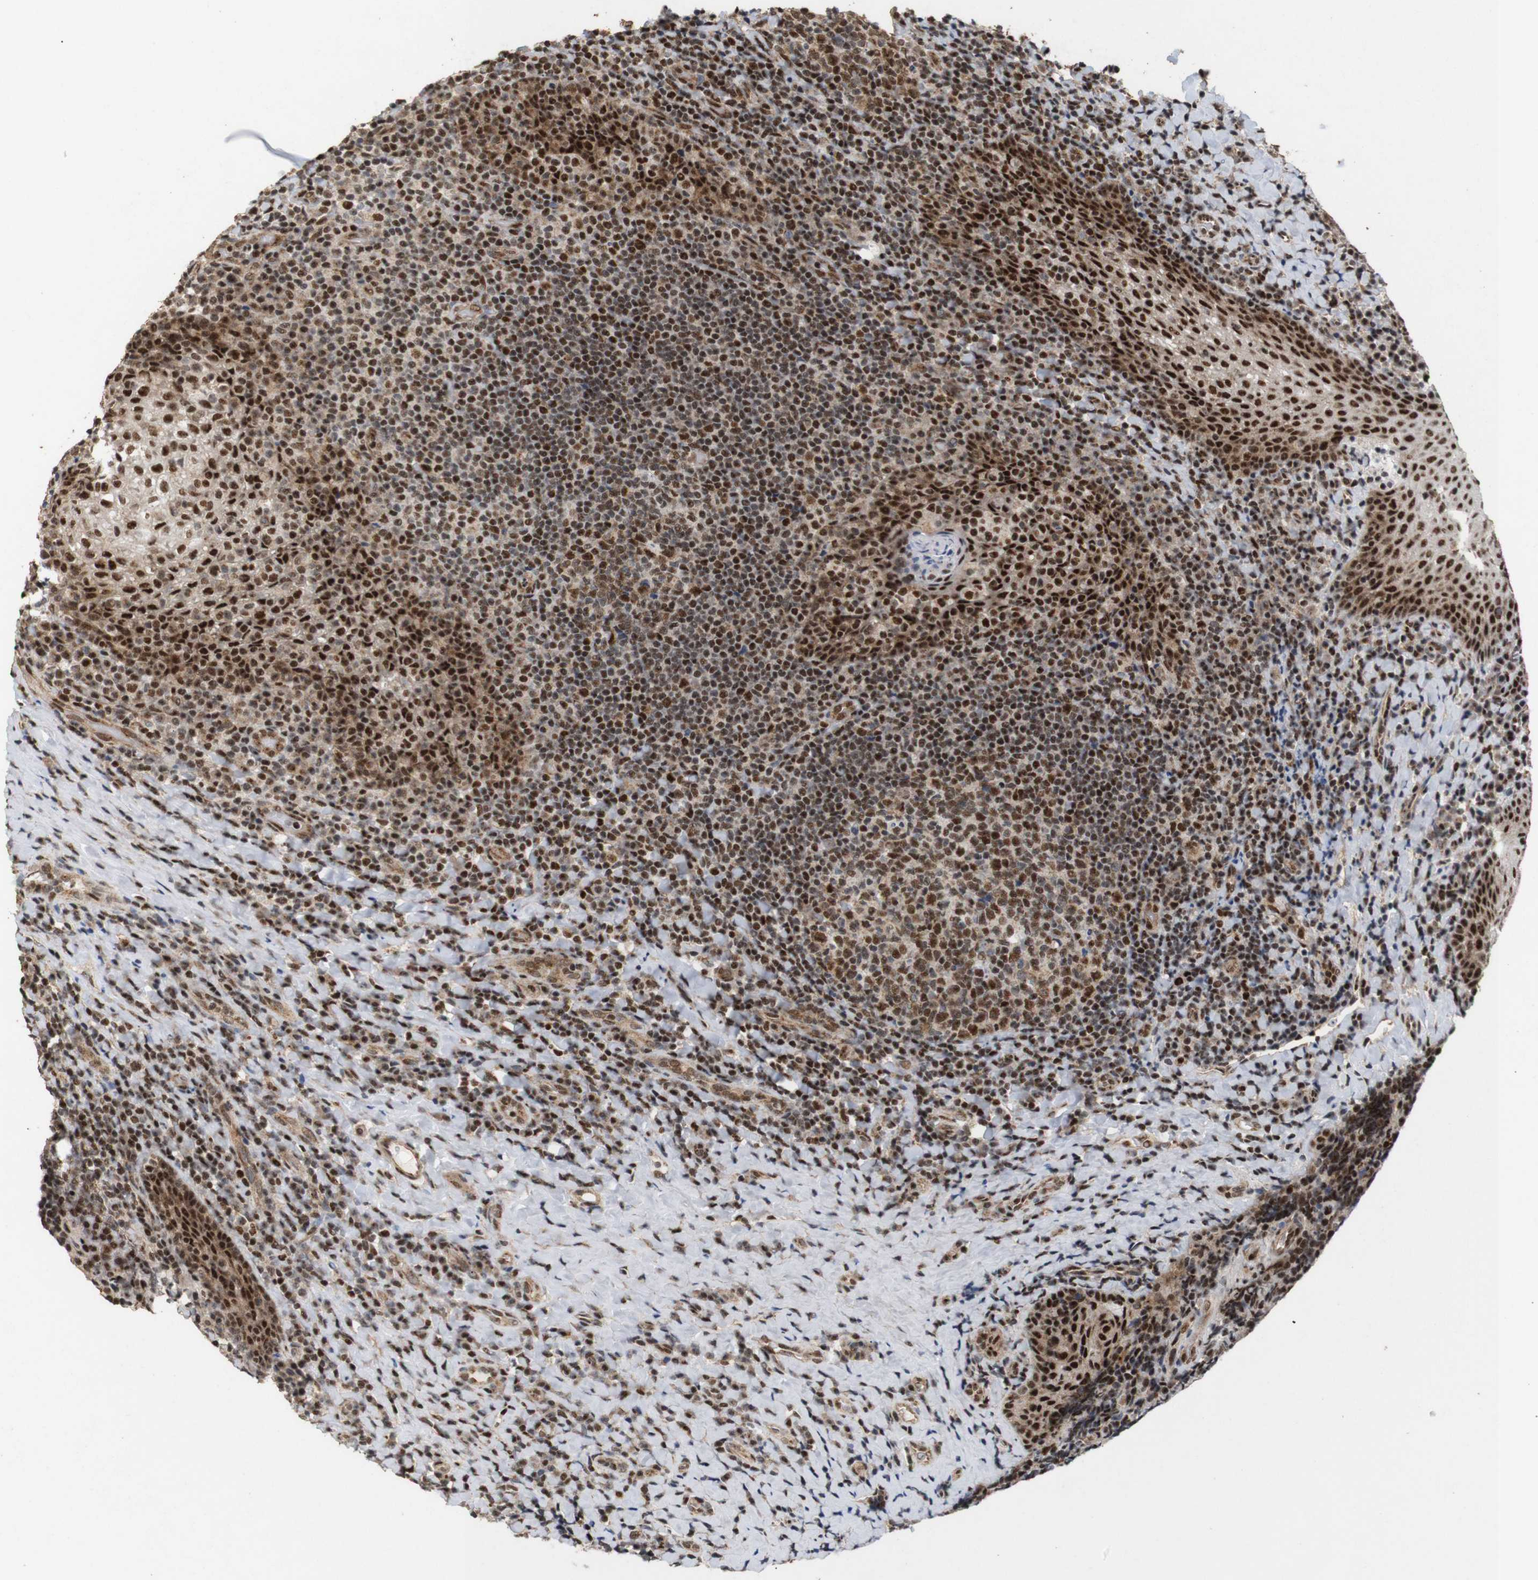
{"staining": {"intensity": "strong", "quantity": ">75%", "location": "nuclear"}, "tissue": "tonsil", "cell_type": "Germinal center cells", "image_type": "normal", "snomed": [{"axis": "morphology", "description": "Normal tissue, NOS"}, {"axis": "topography", "description": "Tonsil"}], "caption": "Immunohistochemical staining of benign tonsil demonstrates >75% levels of strong nuclear protein positivity in approximately >75% of germinal center cells. (DAB (3,3'-diaminobenzidine) IHC, brown staining for protein, blue staining for nuclei).", "gene": "PYM1", "patient": {"sex": "male", "age": 17}}